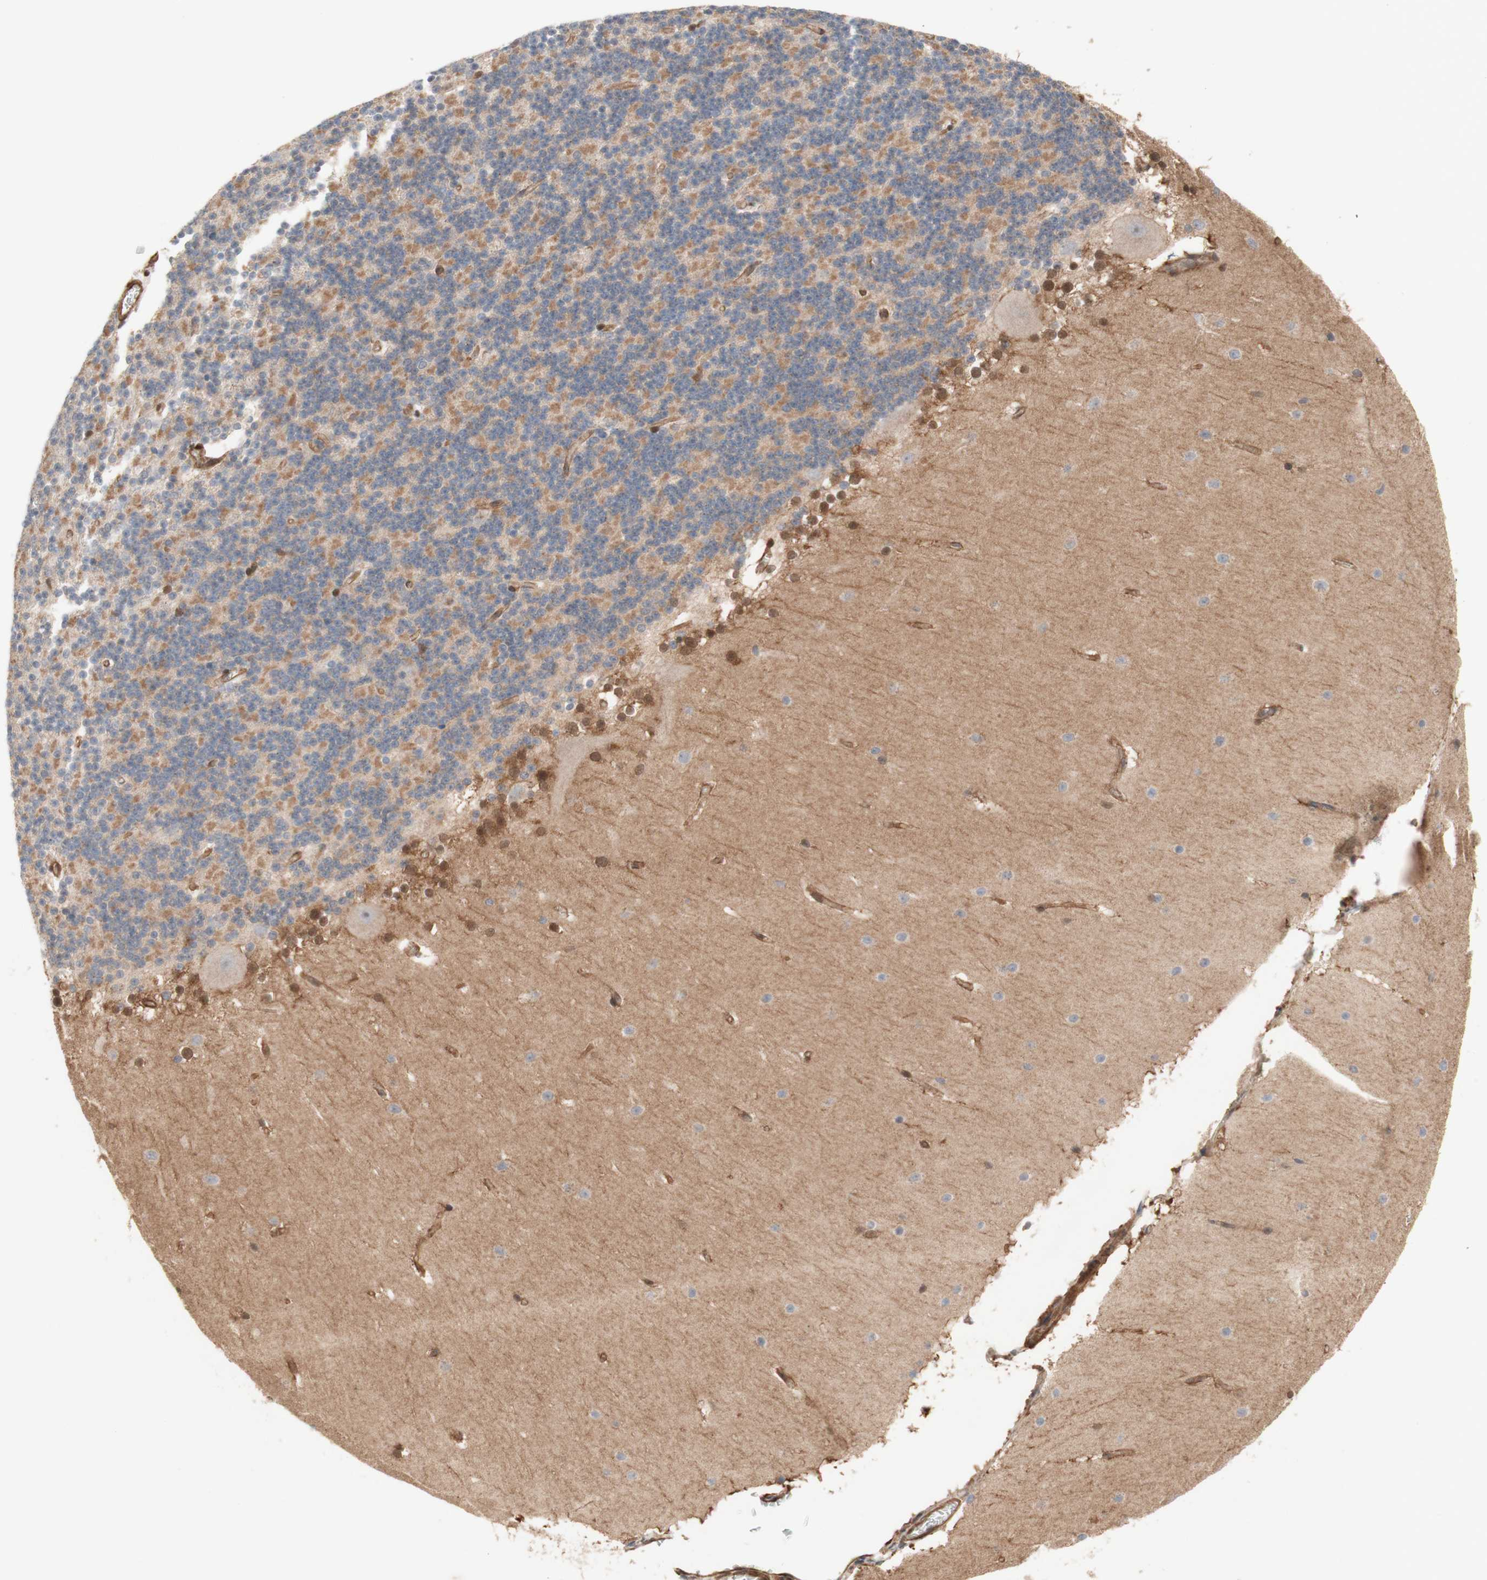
{"staining": {"intensity": "moderate", "quantity": ">75%", "location": "cytoplasmic/membranous"}, "tissue": "cerebellum", "cell_type": "Cells in granular layer", "image_type": "normal", "snomed": [{"axis": "morphology", "description": "Normal tissue, NOS"}, {"axis": "topography", "description": "Cerebellum"}], "caption": "IHC histopathology image of benign cerebellum stained for a protein (brown), which demonstrates medium levels of moderate cytoplasmic/membranous positivity in about >75% of cells in granular layer.", "gene": "CNN3", "patient": {"sex": "female", "age": 19}}